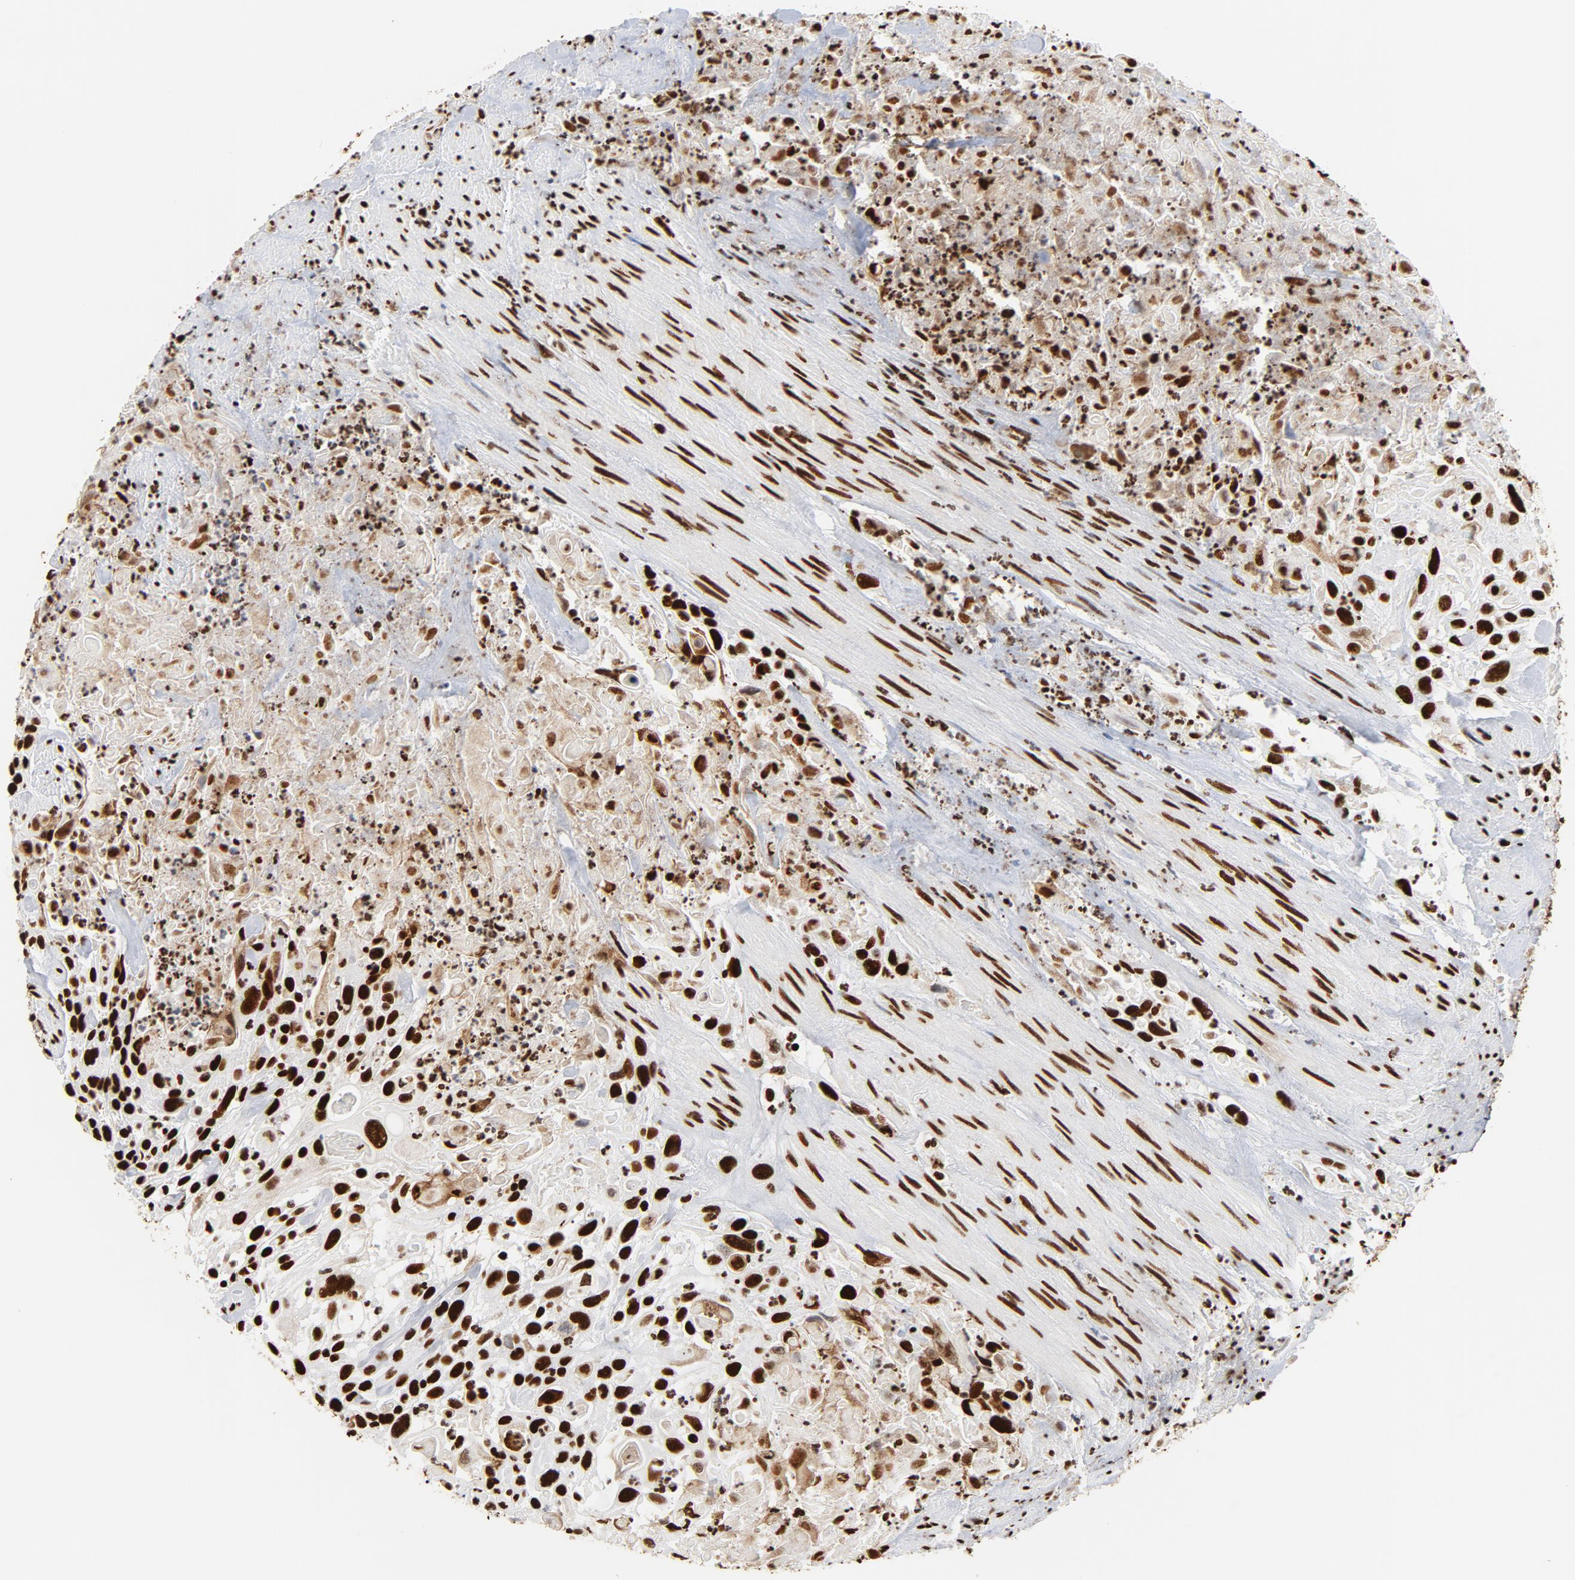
{"staining": {"intensity": "strong", "quantity": ">75%", "location": "nuclear"}, "tissue": "urothelial cancer", "cell_type": "Tumor cells", "image_type": "cancer", "snomed": [{"axis": "morphology", "description": "Urothelial carcinoma, High grade"}, {"axis": "topography", "description": "Urinary bladder"}], "caption": "Urothelial cancer stained for a protein exhibits strong nuclear positivity in tumor cells.", "gene": "XRCC6", "patient": {"sex": "female", "age": 84}}